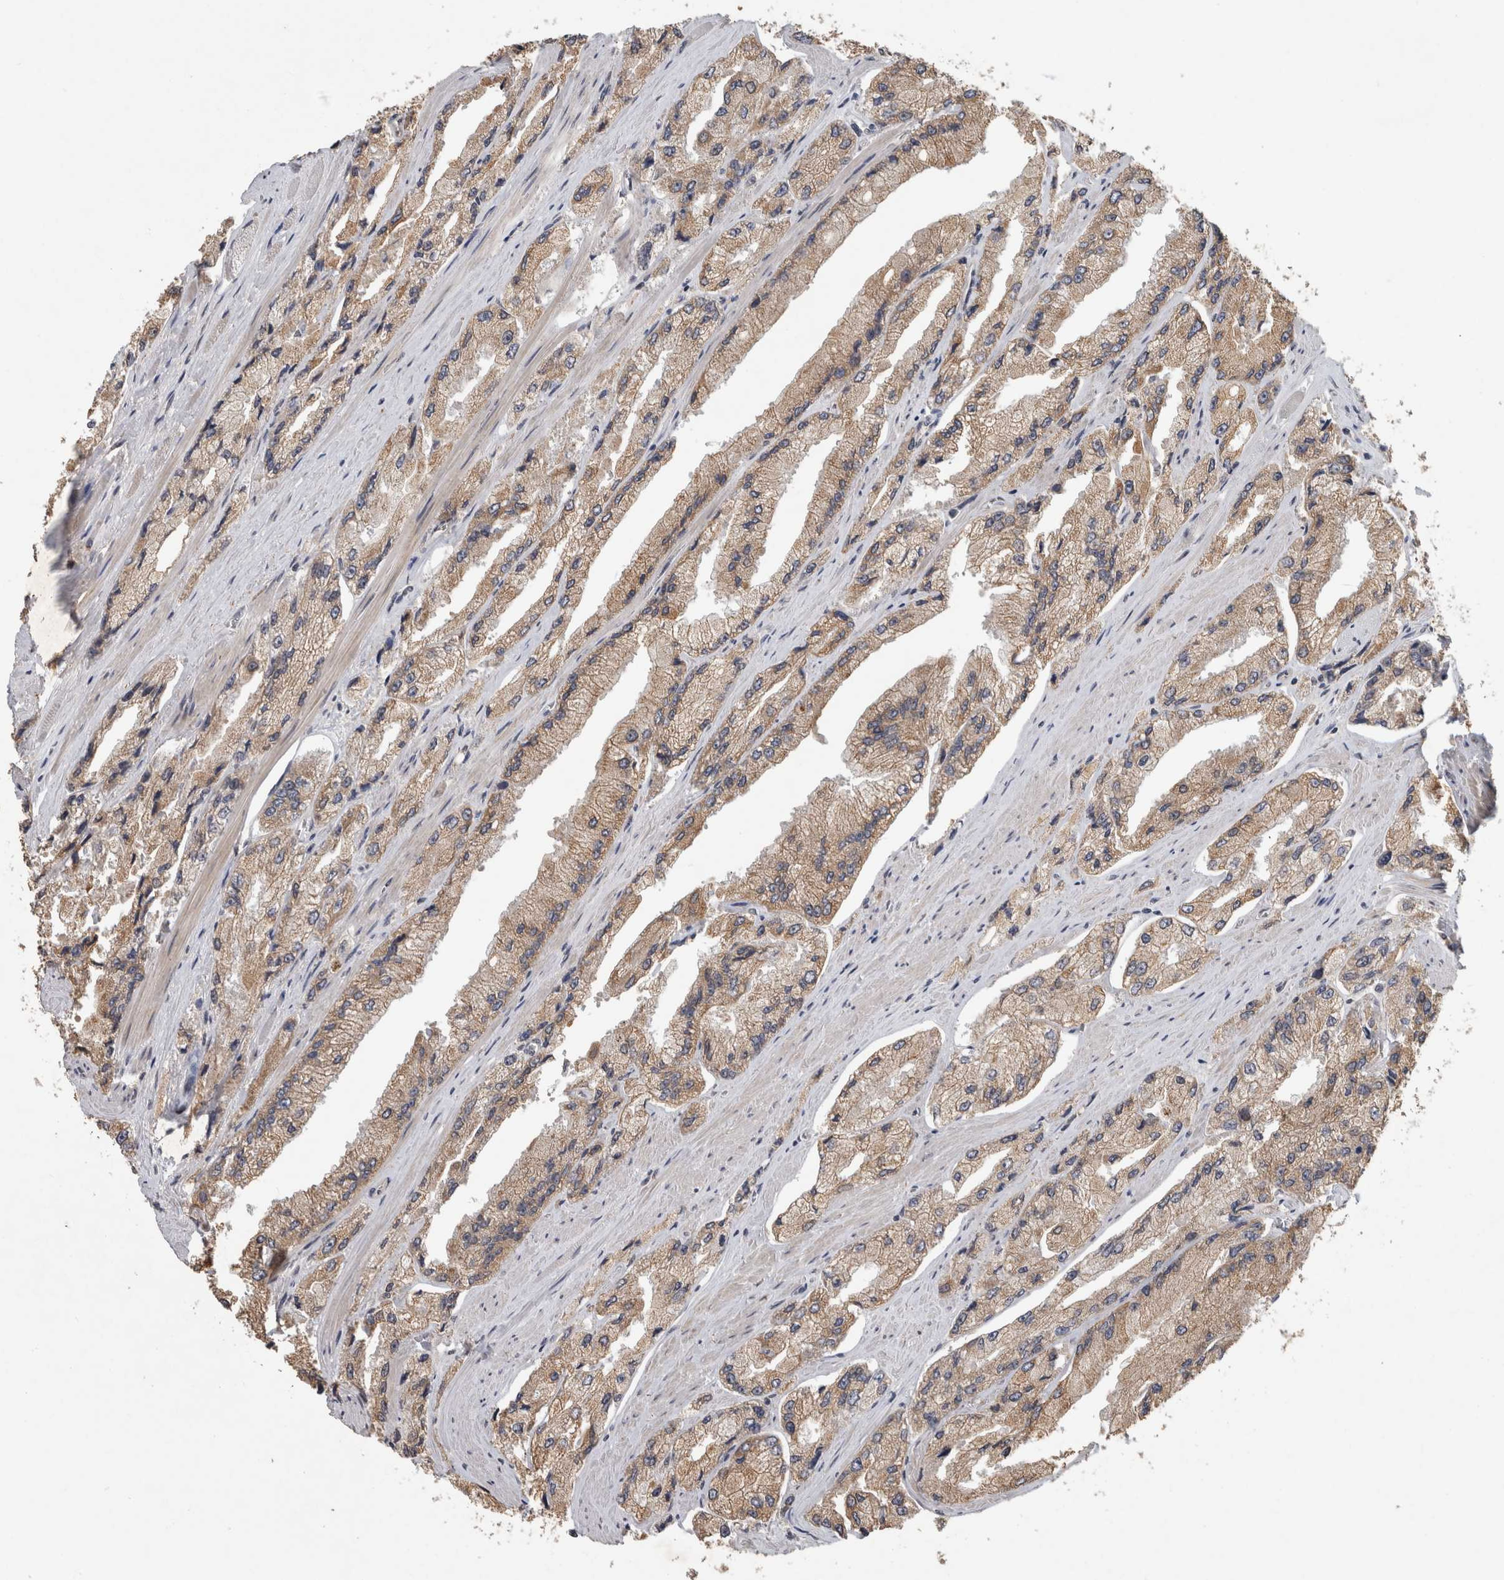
{"staining": {"intensity": "weak", "quantity": ">75%", "location": "cytoplasmic/membranous"}, "tissue": "prostate cancer", "cell_type": "Tumor cells", "image_type": "cancer", "snomed": [{"axis": "morphology", "description": "Adenocarcinoma, High grade"}, {"axis": "topography", "description": "Prostate"}], "caption": "High-grade adenocarcinoma (prostate) was stained to show a protein in brown. There is low levels of weak cytoplasmic/membranous expression in approximately >75% of tumor cells. (Brightfield microscopy of DAB IHC at high magnification).", "gene": "RHPN1", "patient": {"sex": "male", "age": 58}}